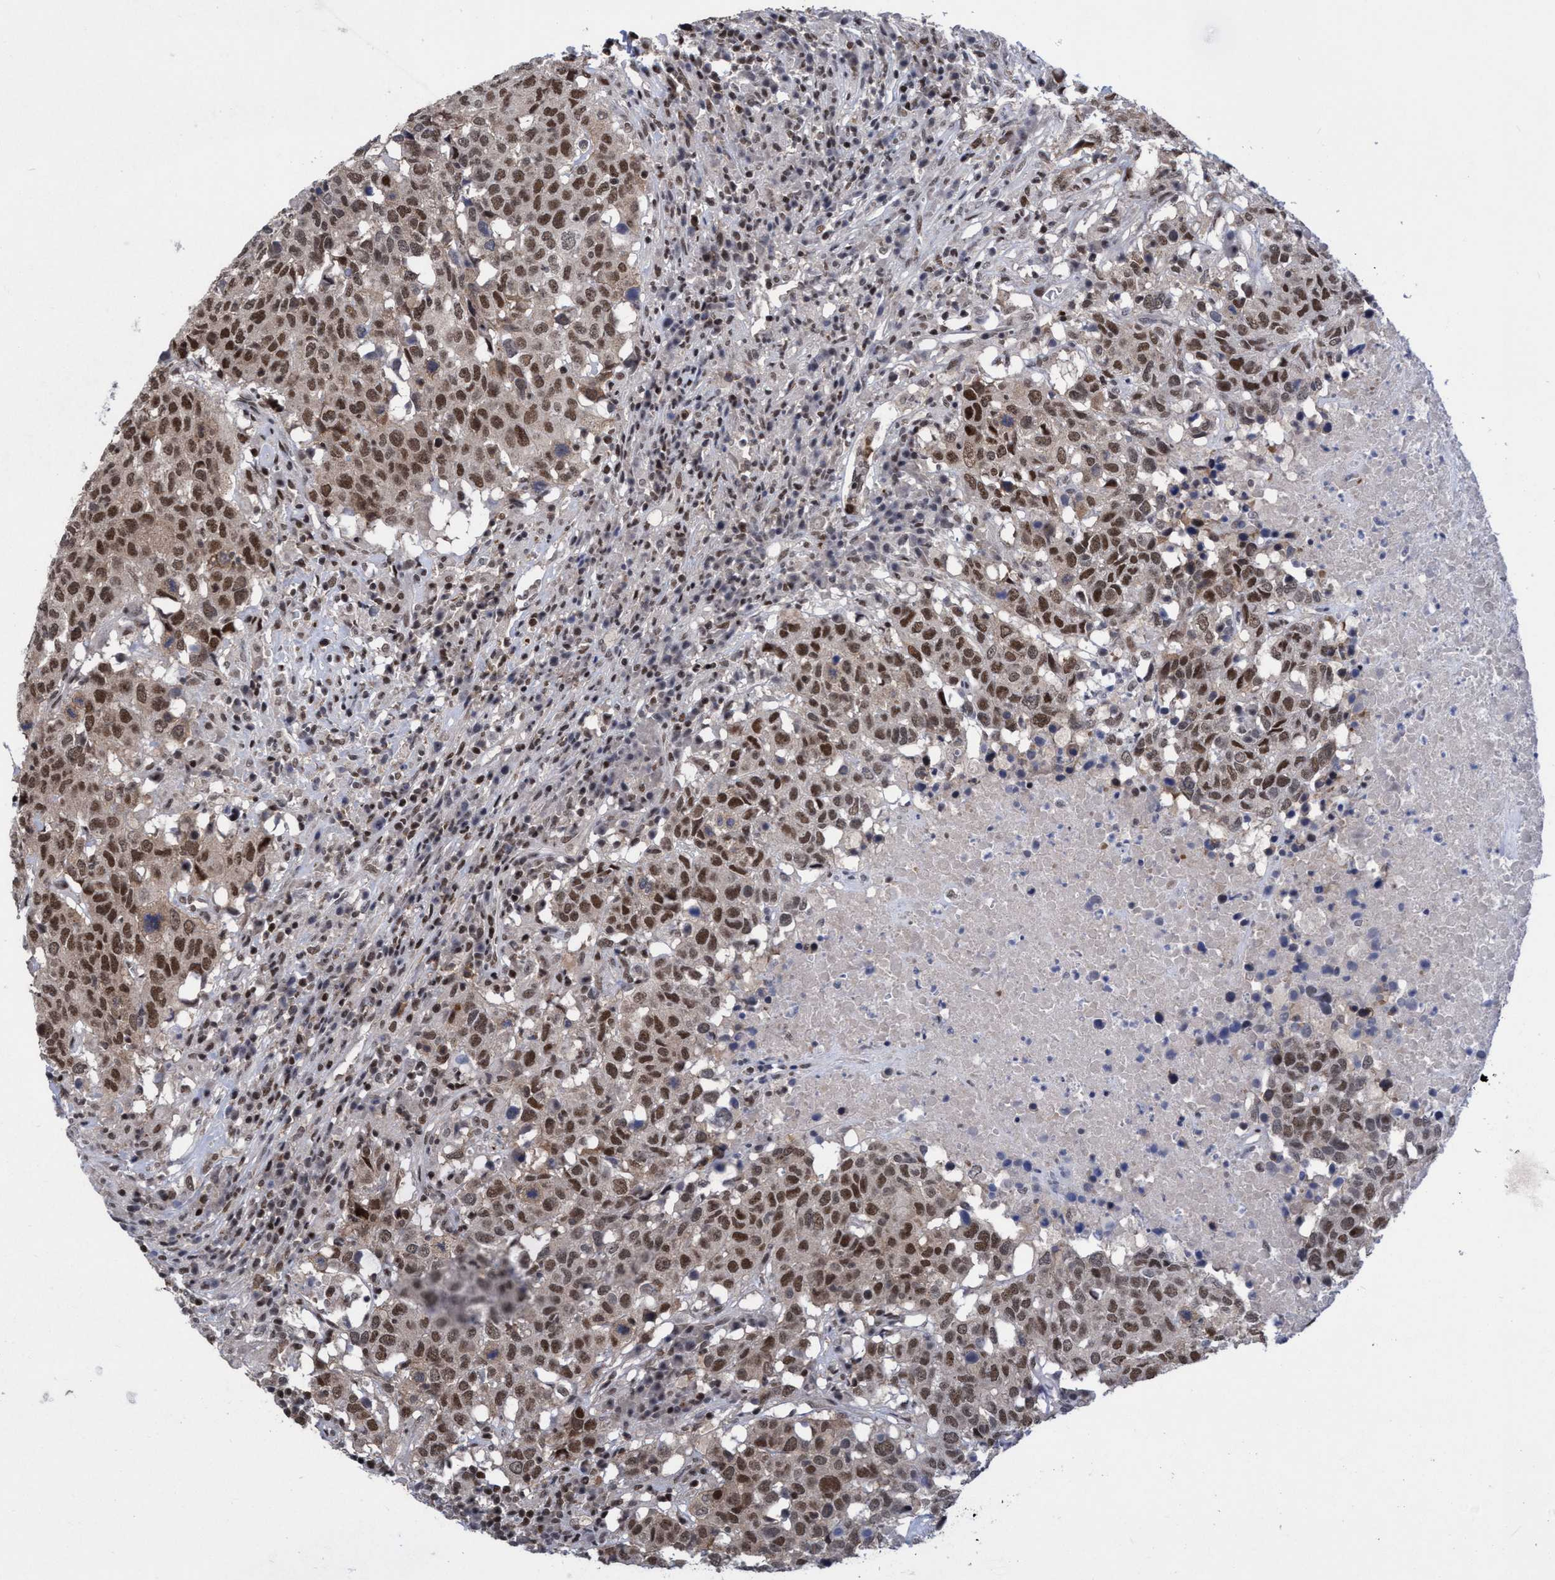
{"staining": {"intensity": "moderate", "quantity": ">75%", "location": "nuclear"}, "tissue": "head and neck cancer", "cell_type": "Tumor cells", "image_type": "cancer", "snomed": [{"axis": "morphology", "description": "Squamous cell carcinoma, NOS"}, {"axis": "topography", "description": "Head-Neck"}], "caption": "High-power microscopy captured an IHC micrograph of head and neck squamous cell carcinoma, revealing moderate nuclear staining in approximately >75% of tumor cells.", "gene": "C9orf78", "patient": {"sex": "male", "age": 66}}